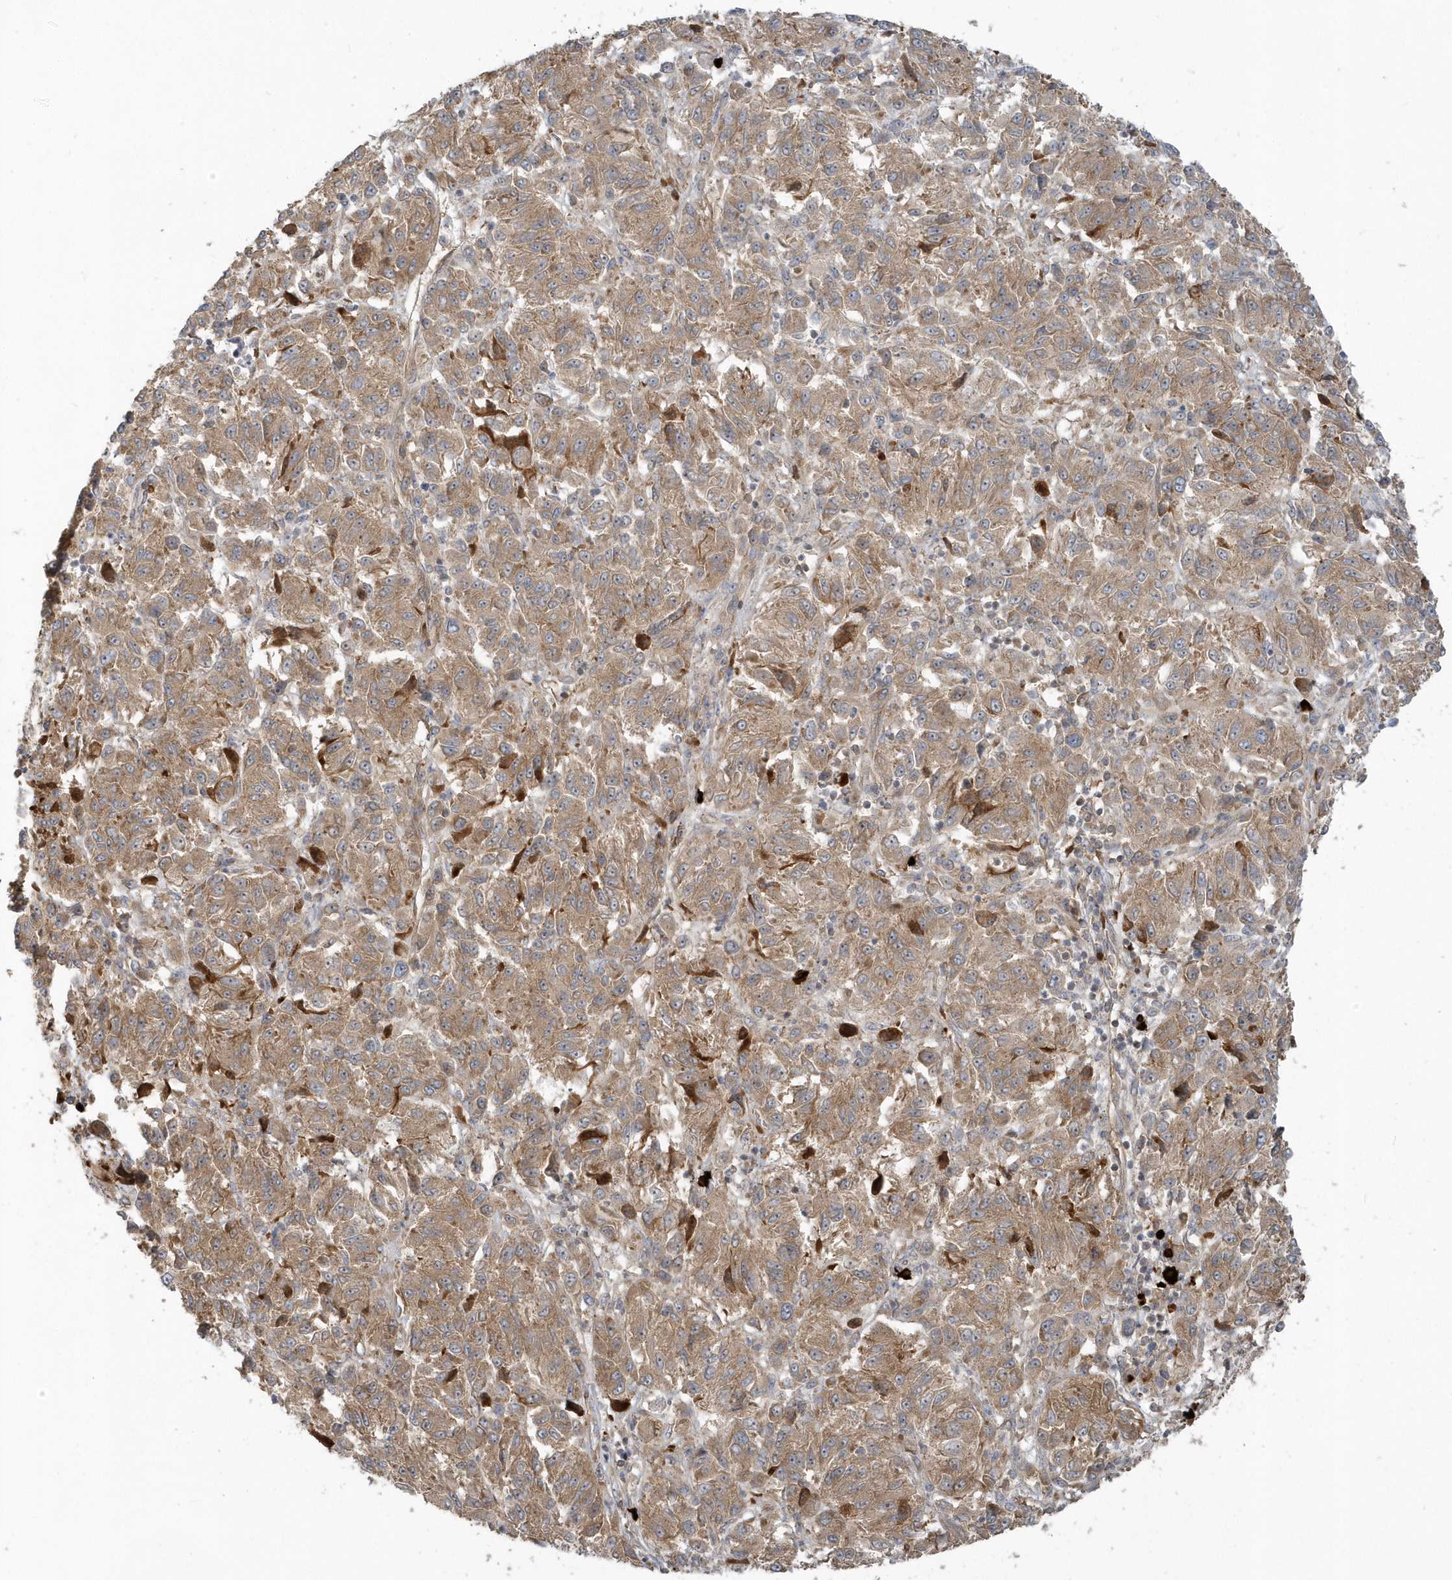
{"staining": {"intensity": "moderate", "quantity": ">75%", "location": "cytoplasmic/membranous"}, "tissue": "melanoma", "cell_type": "Tumor cells", "image_type": "cancer", "snomed": [{"axis": "morphology", "description": "Malignant melanoma, Metastatic site"}, {"axis": "topography", "description": "Lung"}], "caption": "This is an image of IHC staining of malignant melanoma (metastatic site), which shows moderate positivity in the cytoplasmic/membranous of tumor cells.", "gene": "STIM2", "patient": {"sex": "male", "age": 64}}